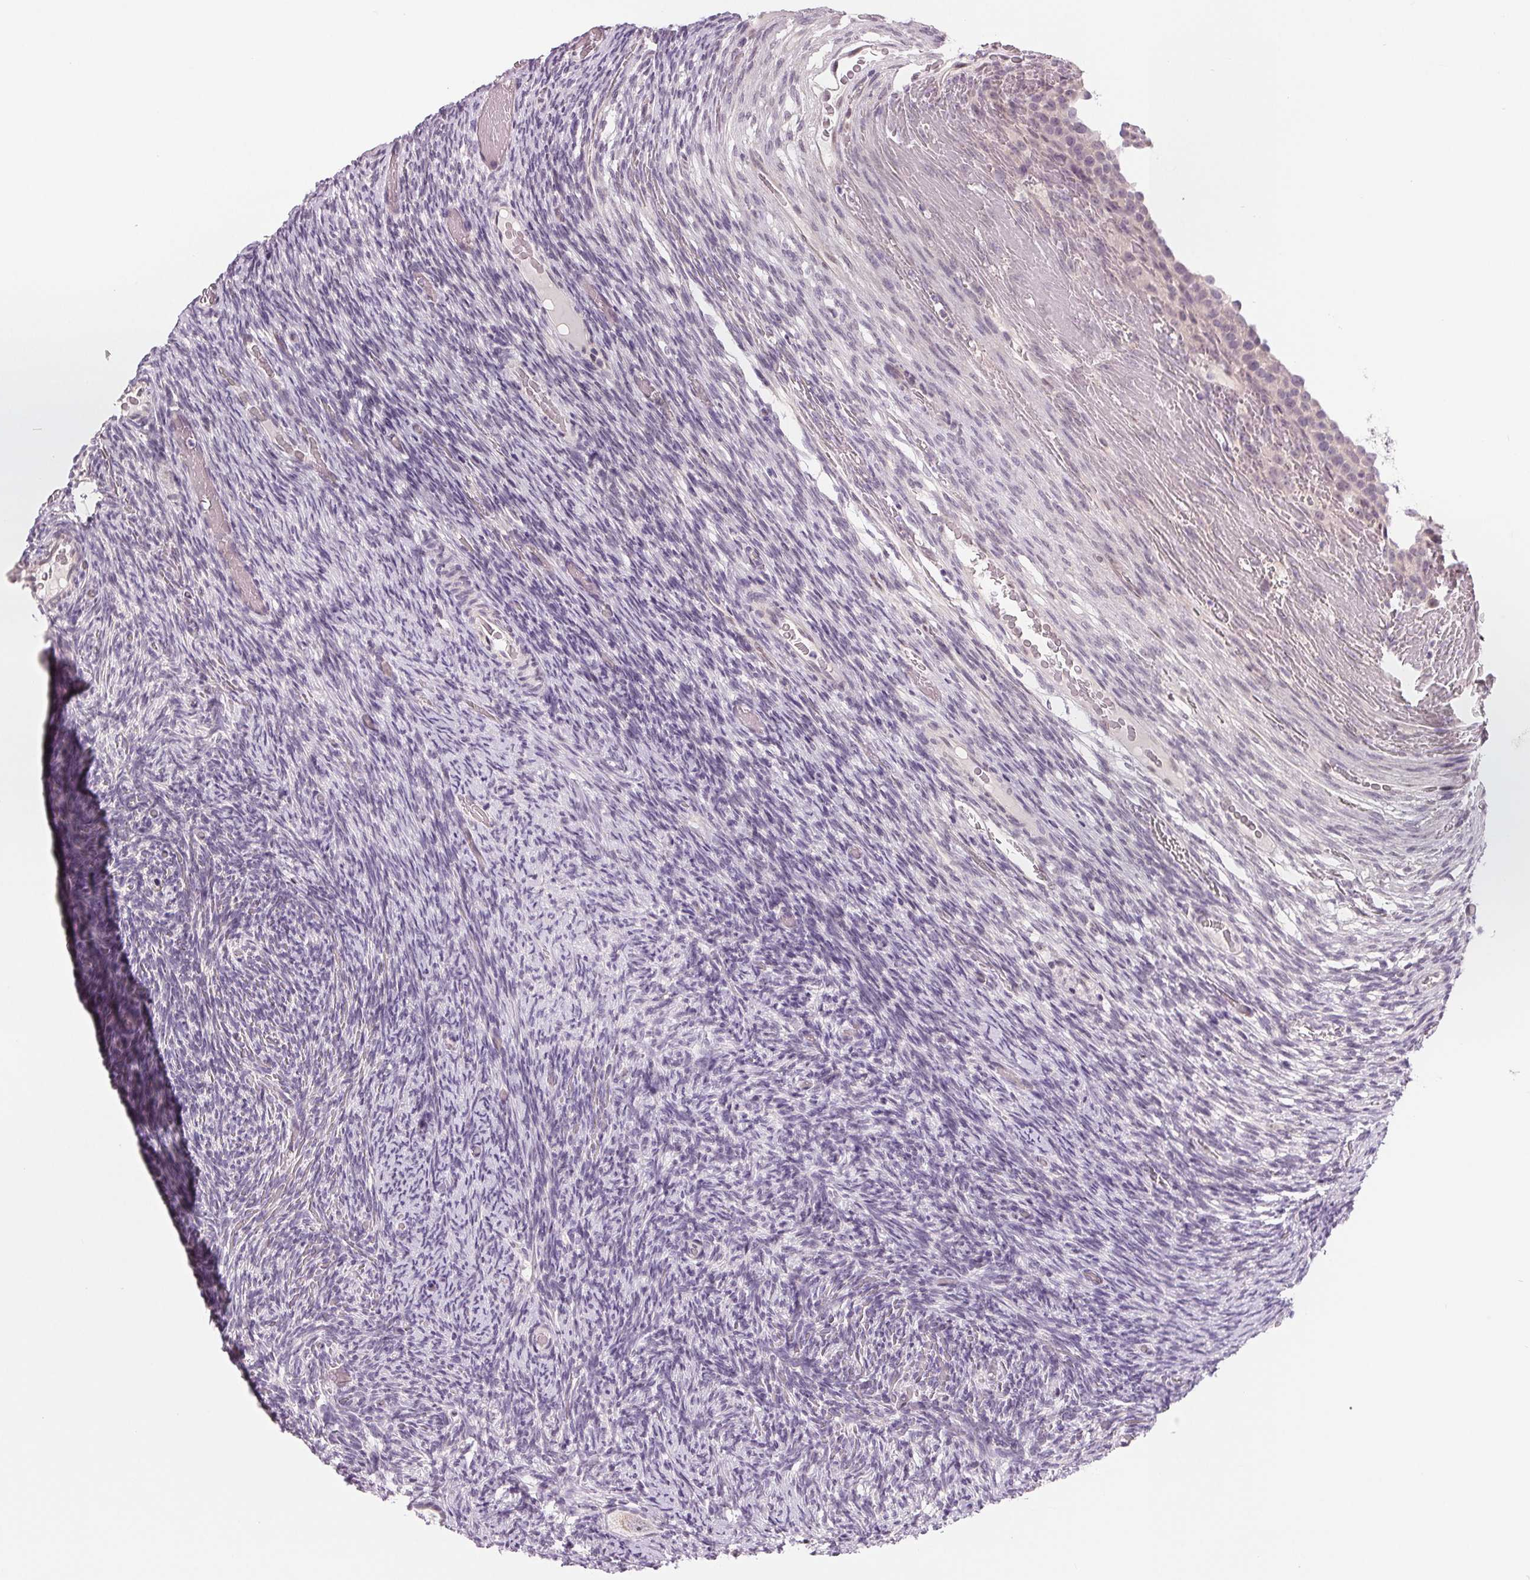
{"staining": {"intensity": "negative", "quantity": "none", "location": "none"}, "tissue": "ovary", "cell_type": "Follicle cells", "image_type": "normal", "snomed": [{"axis": "morphology", "description": "Normal tissue, NOS"}, {"axis": "topography", "description": "Ovary"}], "caption": "Protein analysis of normal ovary demonstrates no significant positivity in follicle cells. (Immunohistochemistry (ihc), brightfield microscopy, high magnification).", "gene": "CFC1B", "patient": {"sex": "female", "age": 34}}